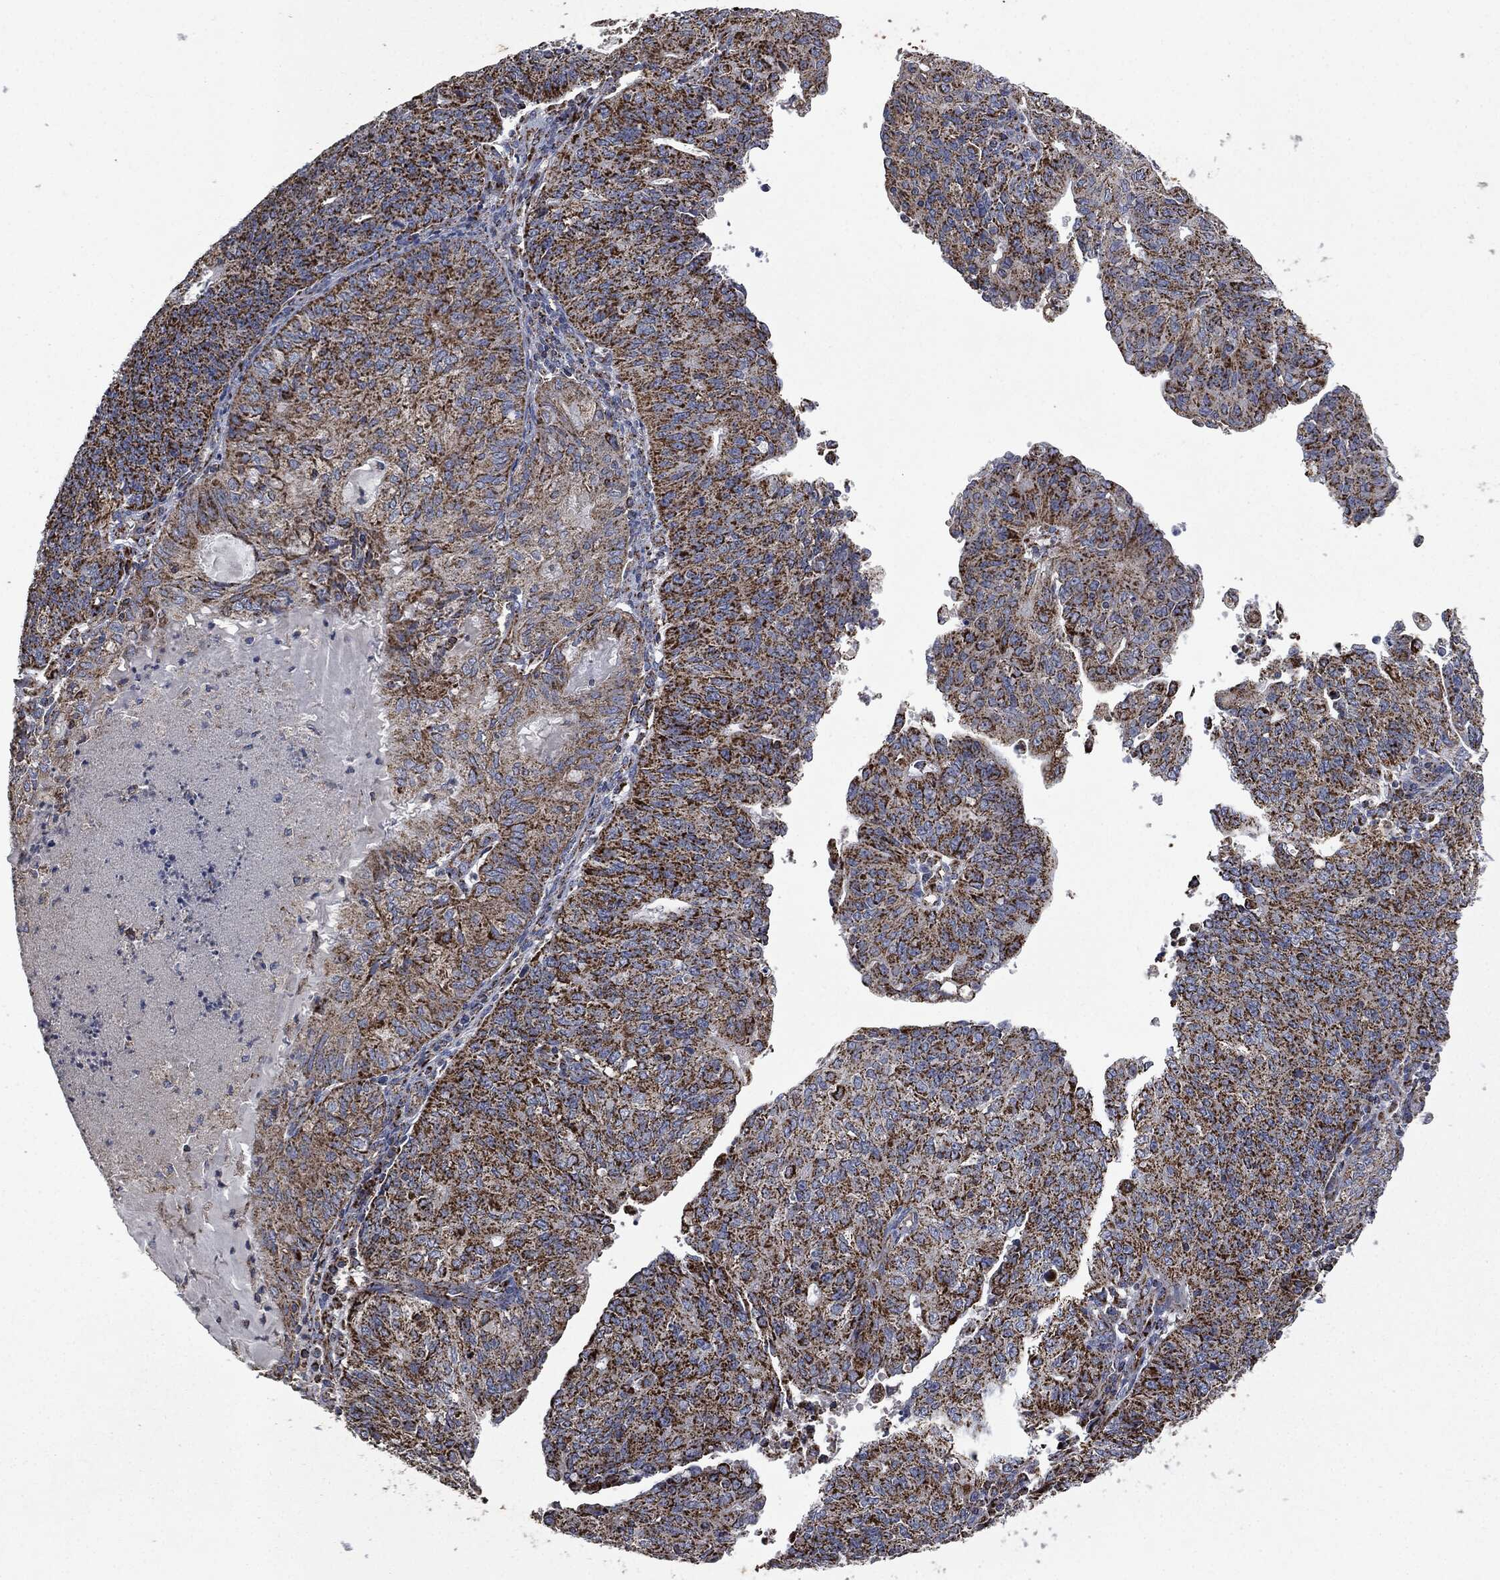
{"staining": {"intensity": "strong", "quantity": ">75%", "location": "cytoplasmic/membranous"}, "tissue": "endometrial cancer", "cell_type": "Tumor cells", "image_type": "cancer", "snomed": [{"axis": "morphology", "description": "Adenocarcinoma, NOS"}, {"axis": "topography", "description": "Endometrium"}], "caption": "Tumor cells demonstrate high levels of strong cytoplasmic/membranous staining in approximately >75% of cells in human adenocarcinoma (endometrial). Immunohistochemistry (ihc) stains the protein of interest in brown and the nuclei are stained blue.", "gene": "RYK", "patient": {"sex": "female", "age": 82}}